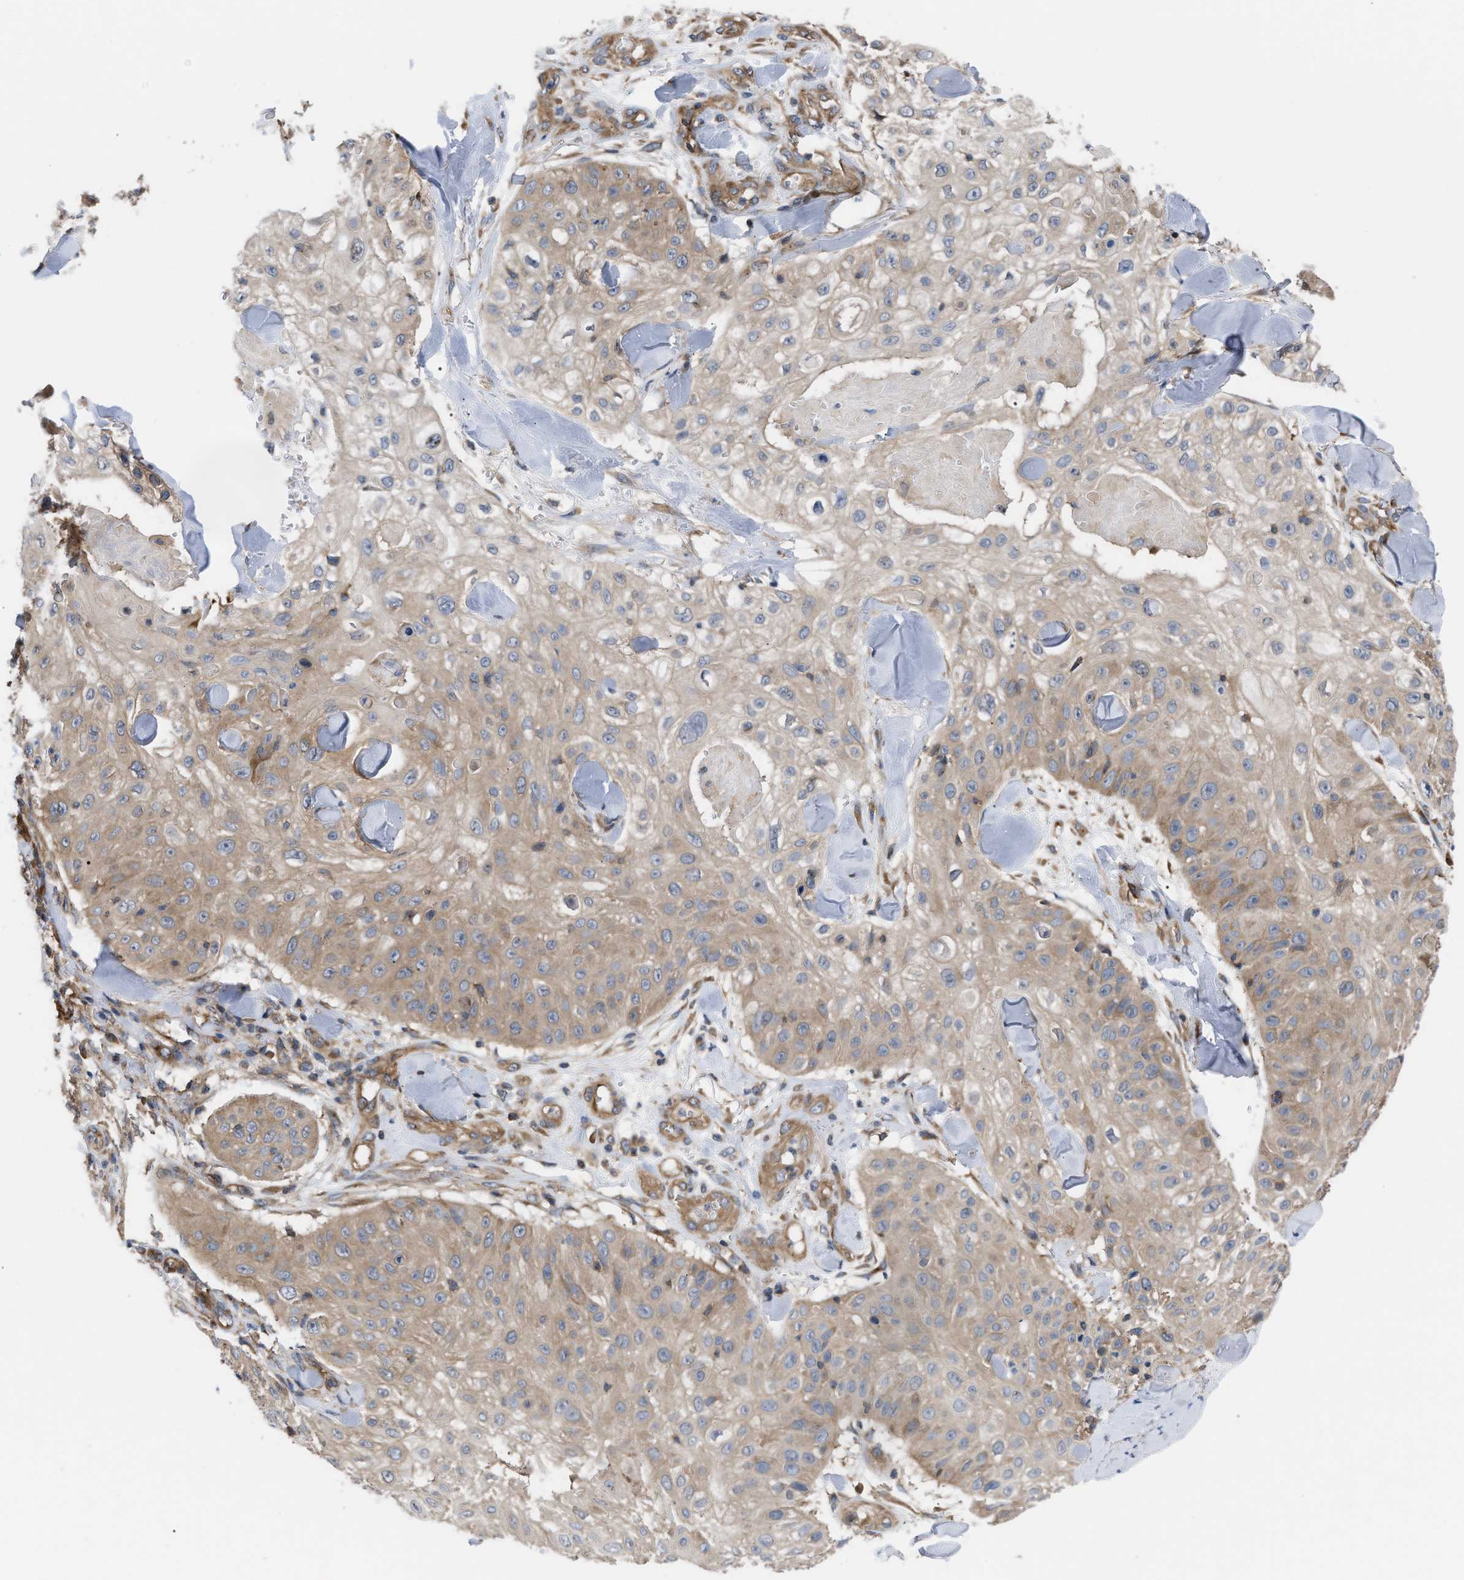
{"staining": {"intensity": "moderate", "quantity": ">75%", "location": "cytoplasmic/membranous"}, "tissue": "skin cancer", "cell_type": "Tumor cells", "image_type": "cancer", "snomed": [{"axis": "morphology", "description": "Squamous cell carcinoma, NOS"}, {"axis": "topography", "description": "Skin"}], "caption": "Tumor cells exhibit medium levels of moderate cytoplasmic/membranous positivity in about >75% of cells in skin squamous cell carcinoma.", "gene": "LAPTM4B", "patient": {"sex": "male", "age": 86}}